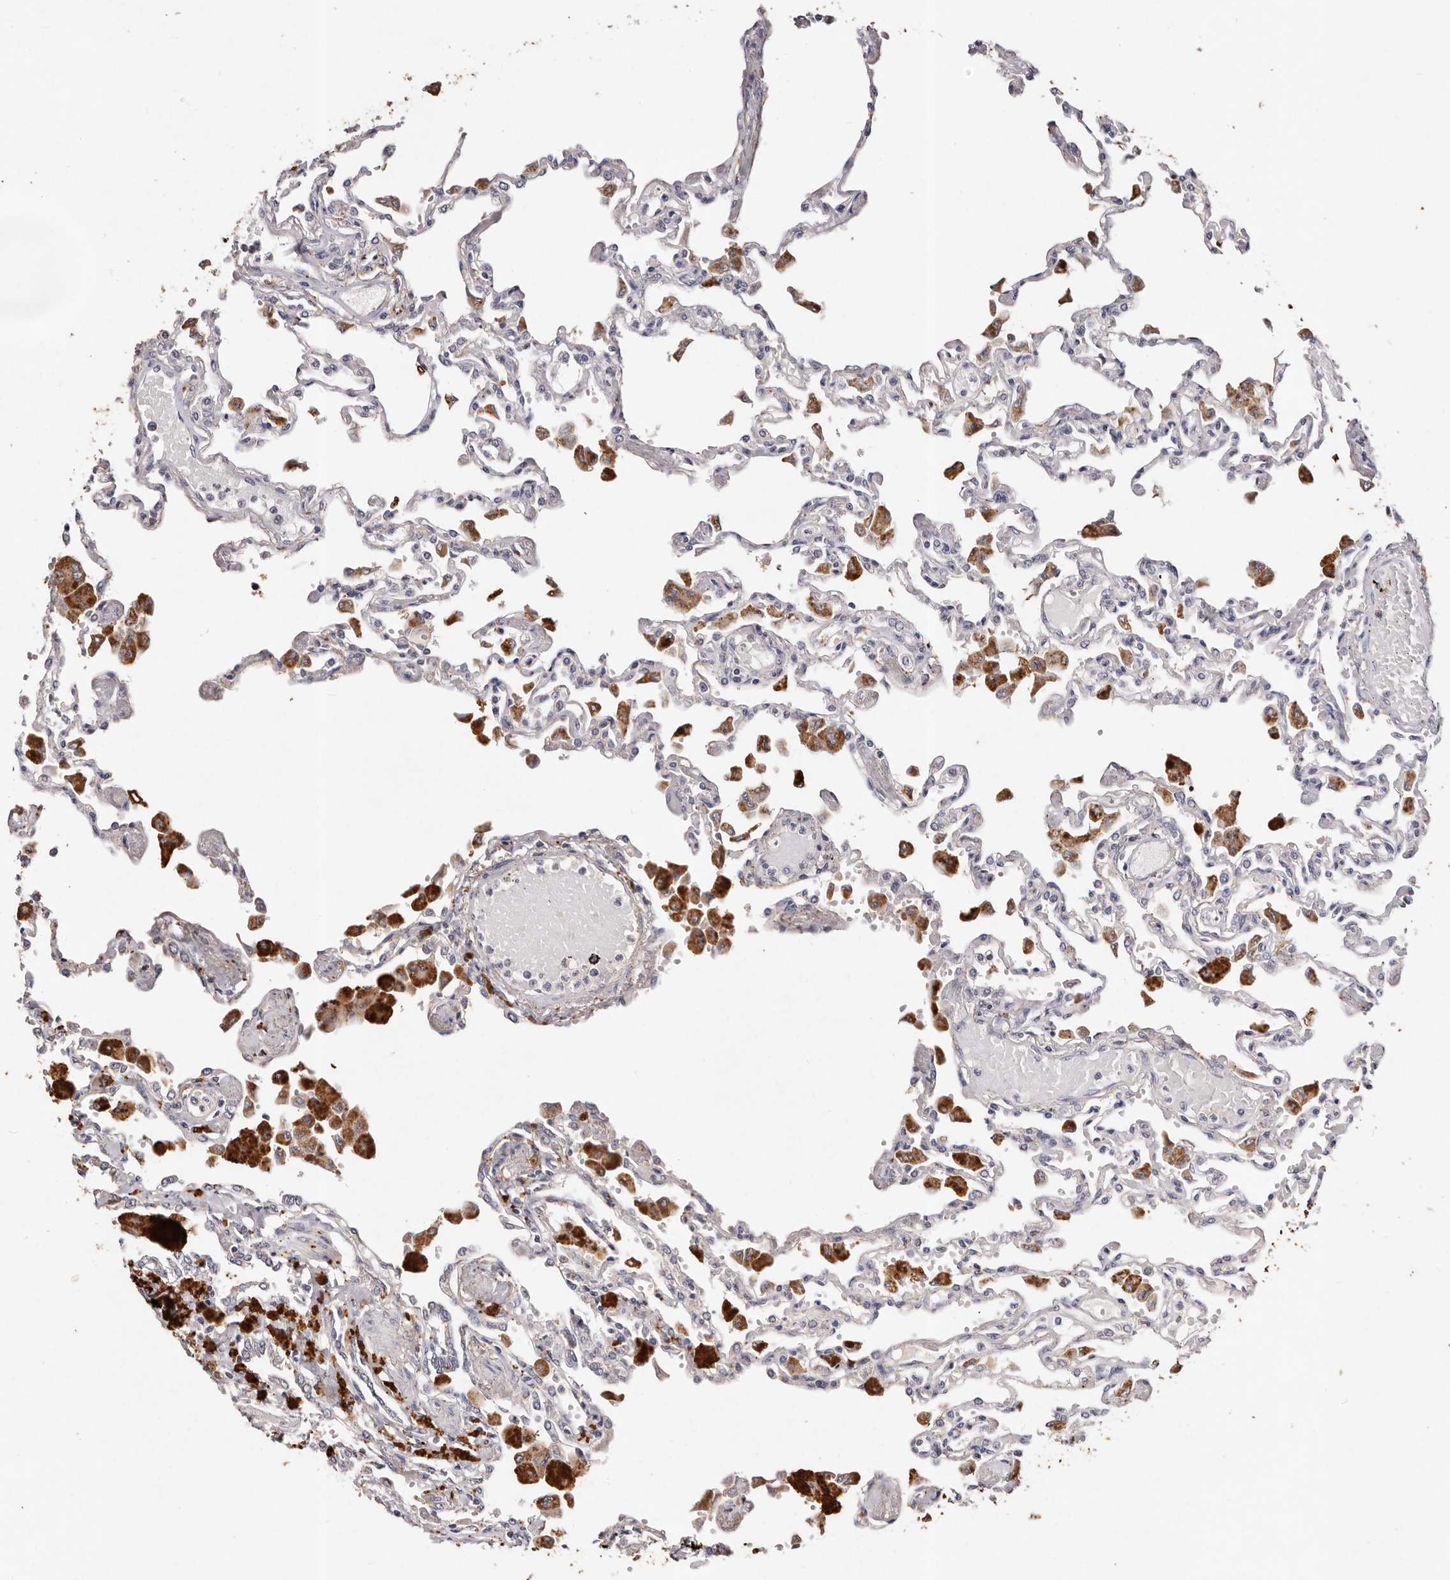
{"staining": {"intensity": "negative", "quantity": "none", "location": "none"}, "tissue": "lung", "cell_type": "Alveolar cells", "image_type": "normal", "snomed": [{"axis": "morphology", "description": "Normal tissue, NOS"}, {"axis": "topography", "description": "Bronchus"}, {"axis": "topography", "description": "Lung"}], "caption": "Immunohistochemistry histopathology image of benign human lung stained for a protein (brown), which exhibits no positivity in alveolar cells. (DAB (3,3'-diaminobenzidine) IHC, high magnification).", "gene": "THBS3", "patient": {"sex": "female", "age": 49}}